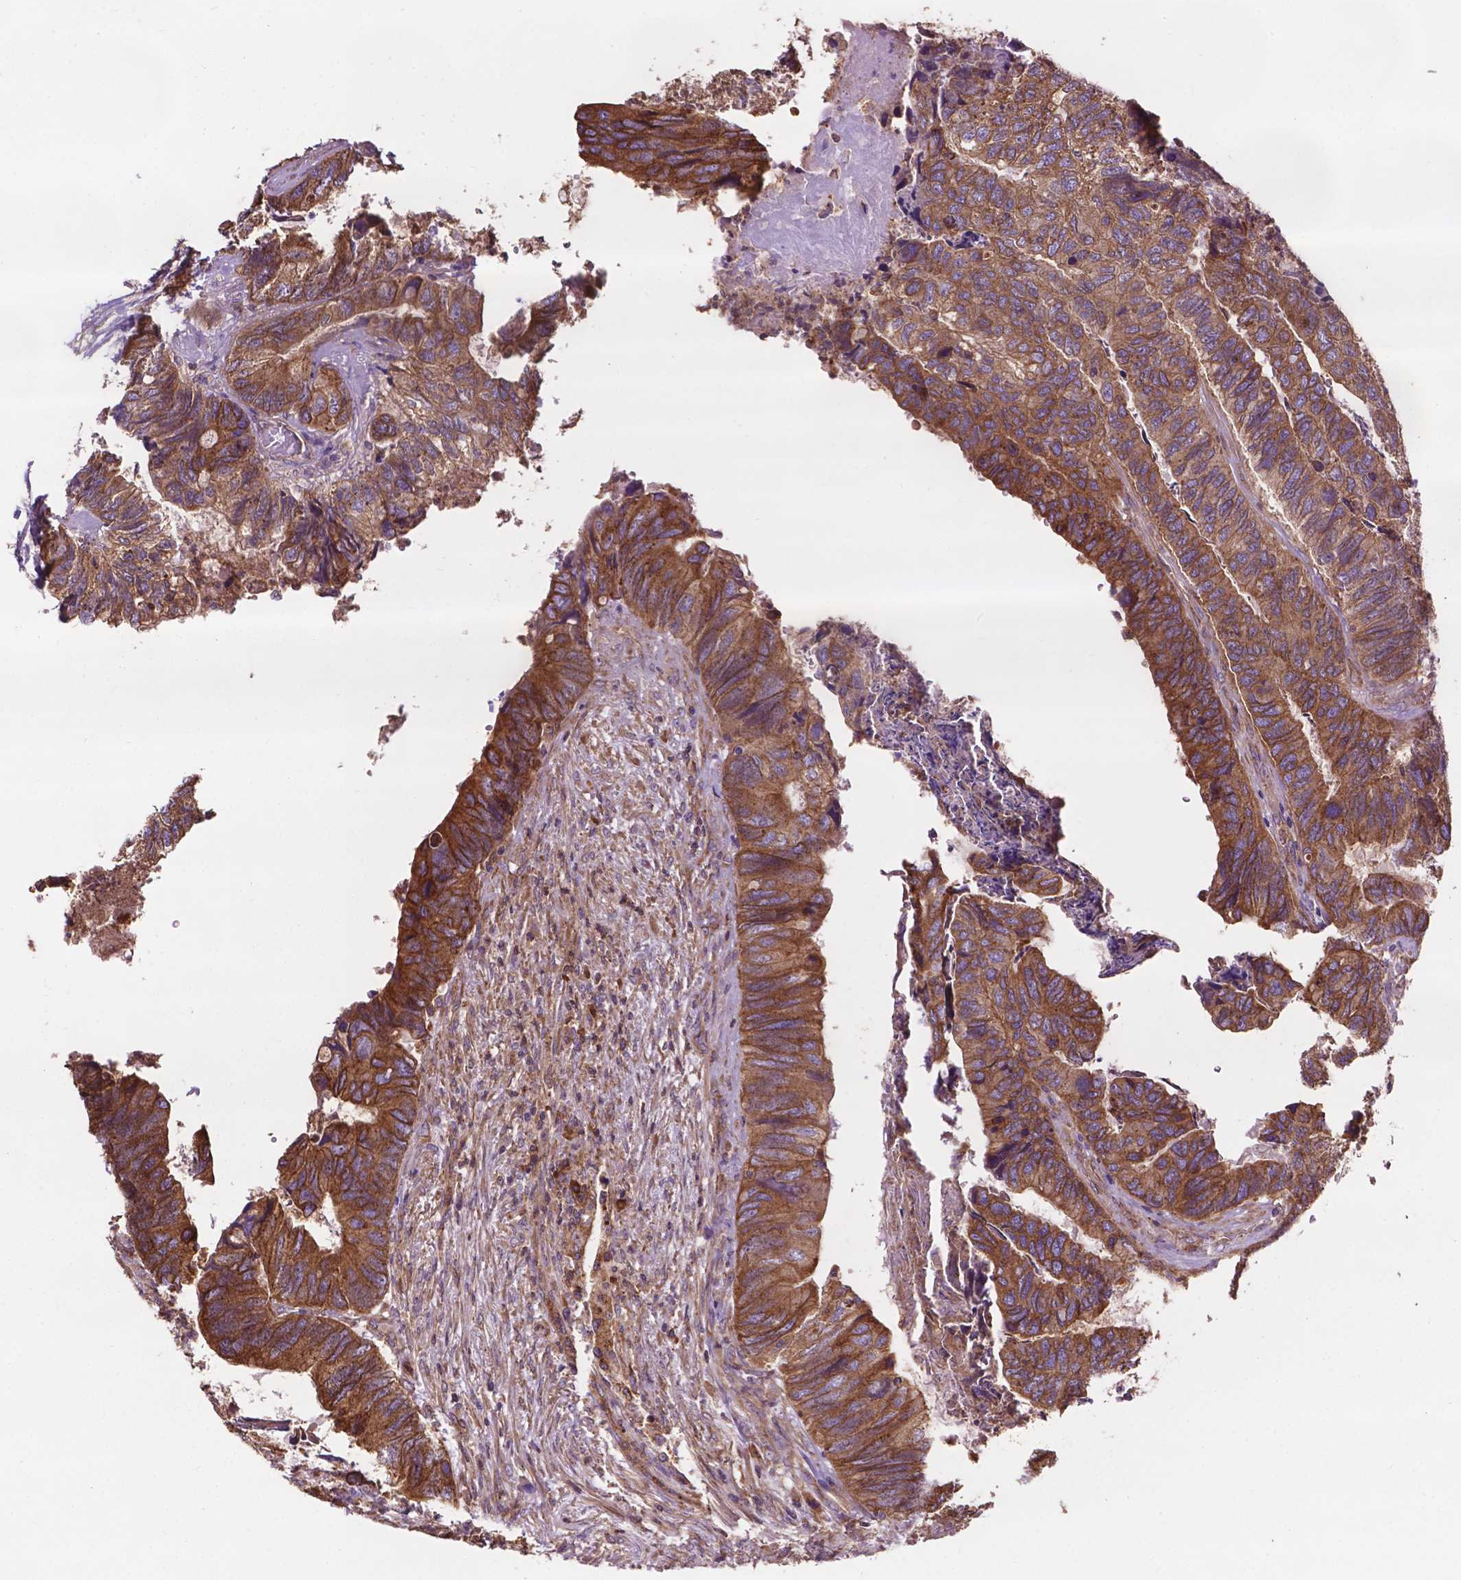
{"staining": {"intensity": "moderate", "quantity": ">75%", "location": "cytoplasmic/membranous"}, "tissue": "colorectal cancer", "cell_type": "Tumor cells", "image_type": "cancer", "snomed": [{"axis": "morphology", "description": "Adenocarcinoma, NOS"}, {"axis": "topography", "description": "Colon"}], "caption": "Tumor cells reveal medium levels of moderate cytoplasmic/membranous staining in about >75% of cells in colorectal adenocarcinoma.", "gene": "CCDC71L", "patient": {"sex": "female", "age": 67}}